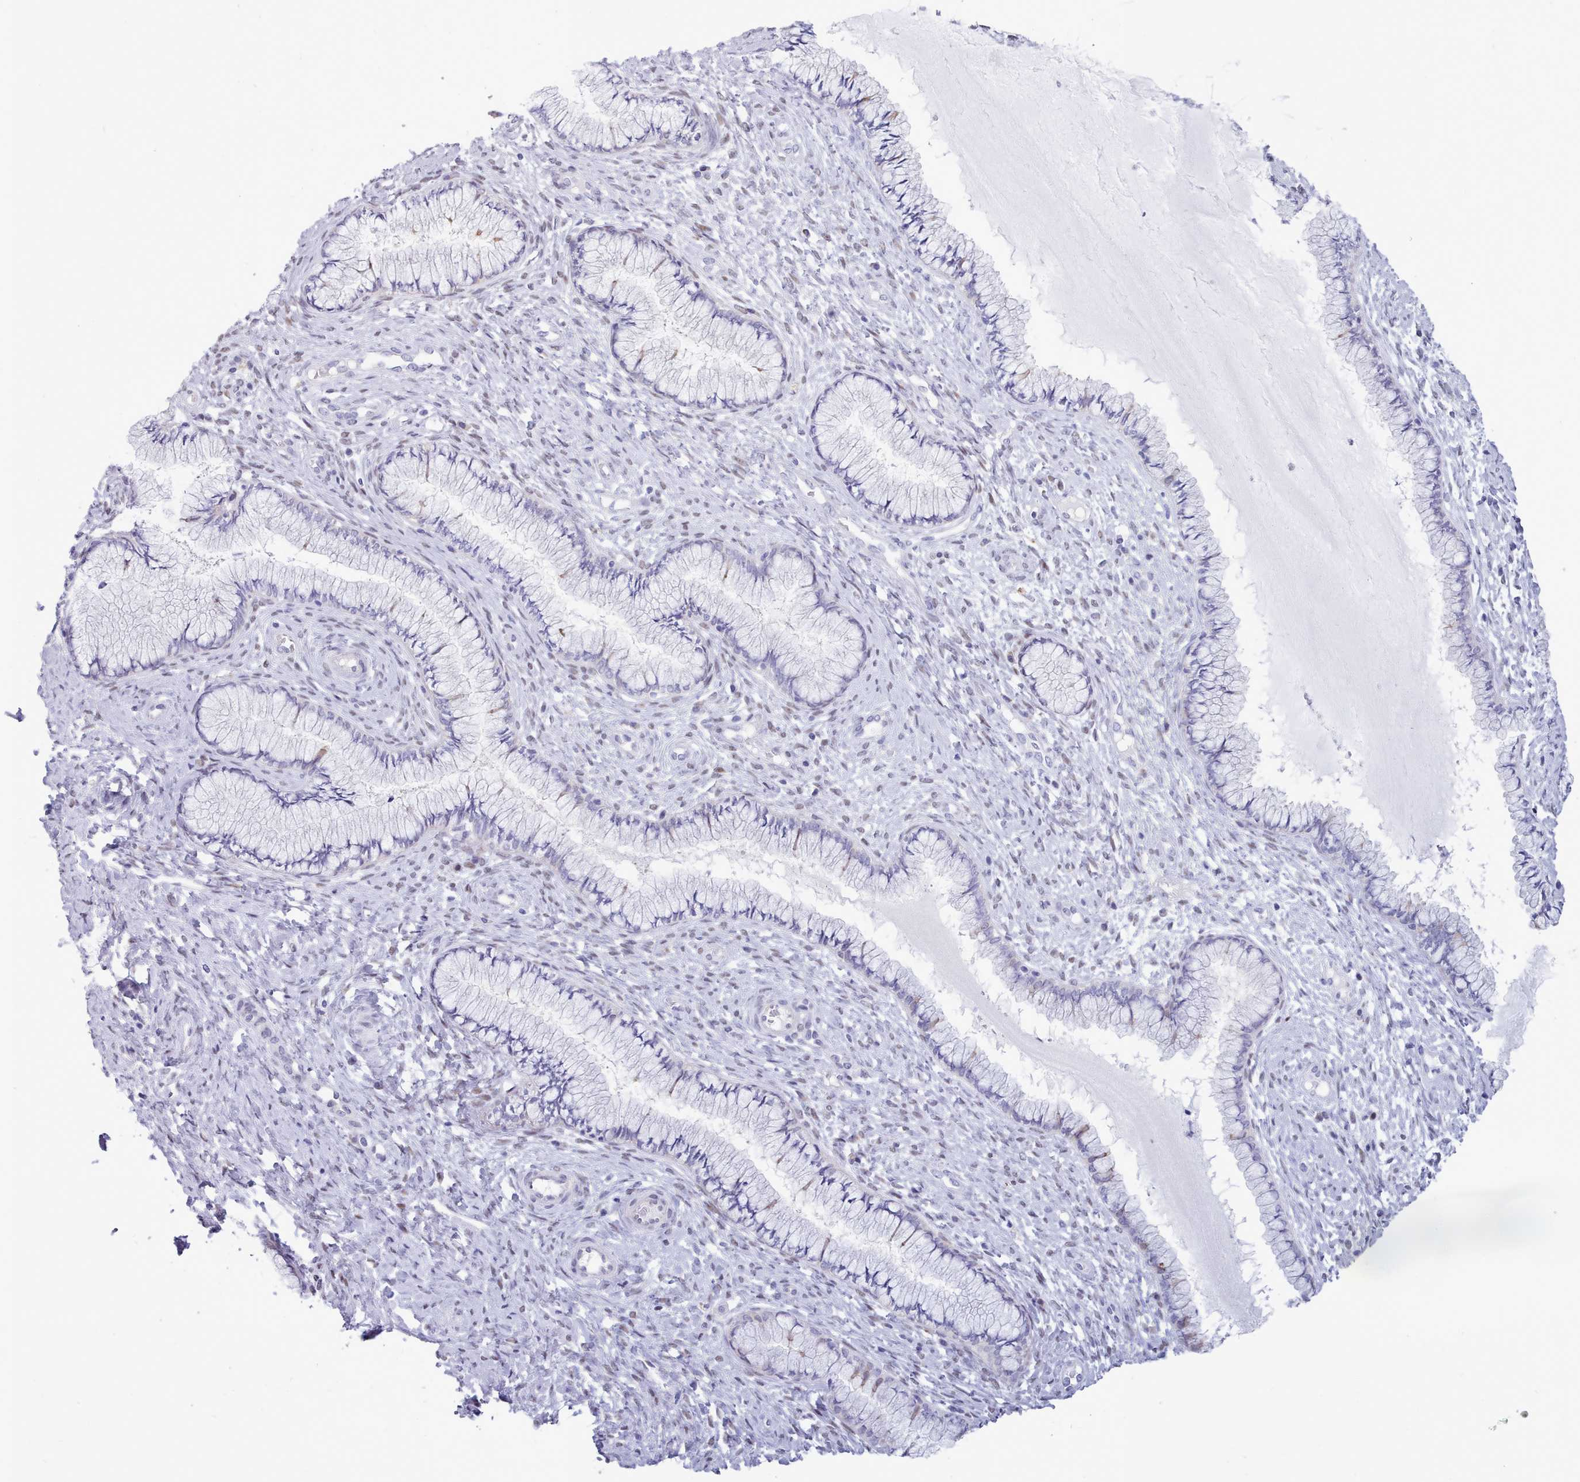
{"staining": {"intensity": "negative", "quantity": "none", "location": "none"}, "tissue": "cervix", "cell_type": "Glandular cells", "image_type": "normal", "snomed": [{"axis": "morphology", "description": "Normal tissue, NOS"}, {"axis": "topography", "description": "Cervix"}], "caption": "A histopathology image of human cervix is negative for staining in glandular cells. (Immunohistochemistry, brightfield microscopy, high magnification).", "gene": "TMEM253", "patient": {"sex": "female", "age": 42}}